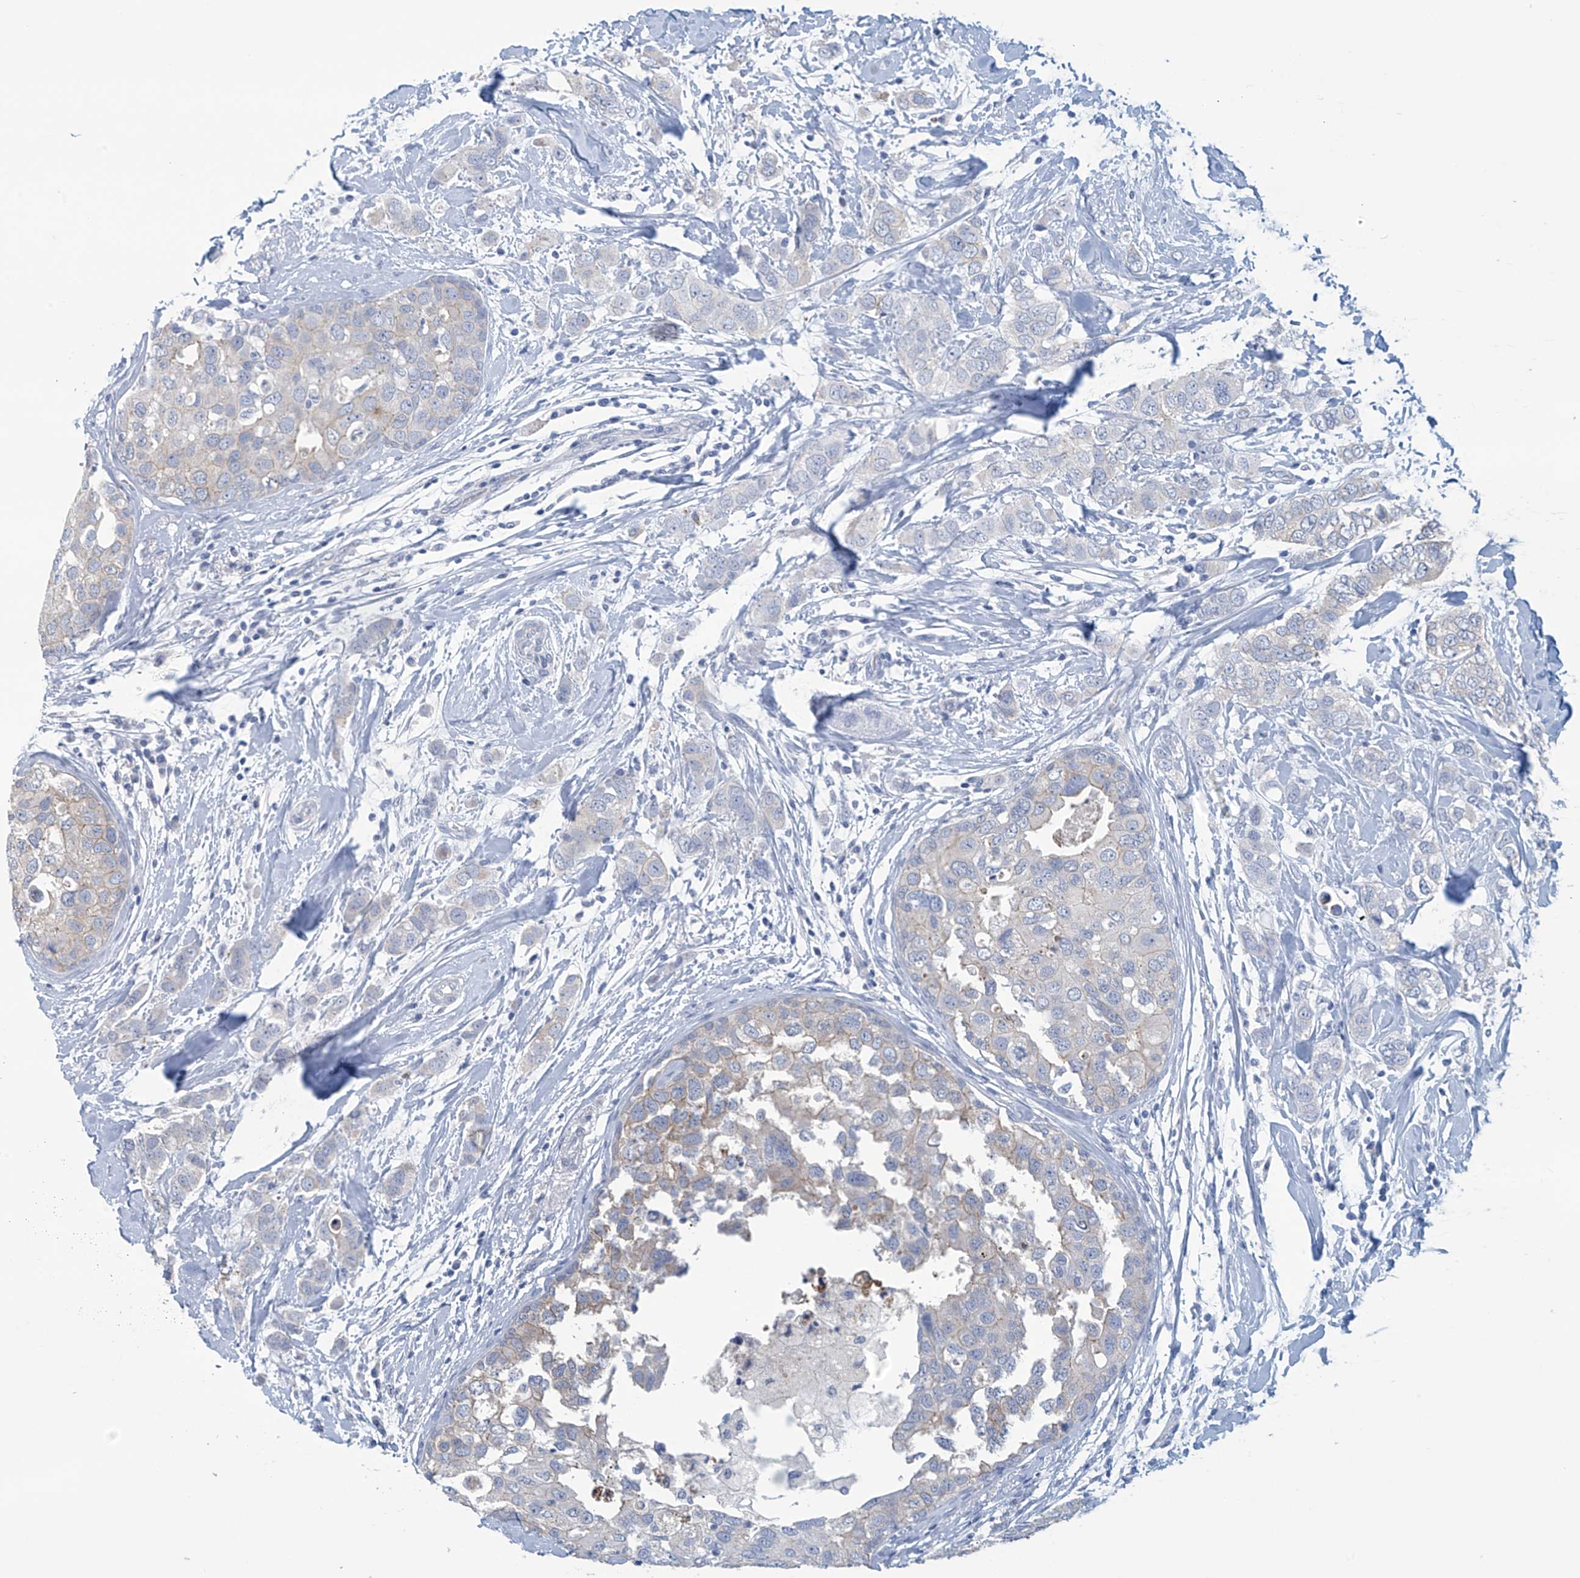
{"staining": {"intensity": "negative", "quantity": "none", "location": "none"}, "tissue": "breast cancer", "cell_type": "Tumor cells", "image_type": "cancer", "snomed": [{"axis": "morphology", "description": "Duct carcinoma"}, {"axis": "topography", "description": "Breast"}], "caption": "The image displays no significant staining in tumor cells of breast cancer (infiltrating ductal carcinoma). (DAB immunohistochemistry (IHC) with hematoxylin counter stain).", "gene": "DSP", "patient": {"sex": "female", "age": 50}}